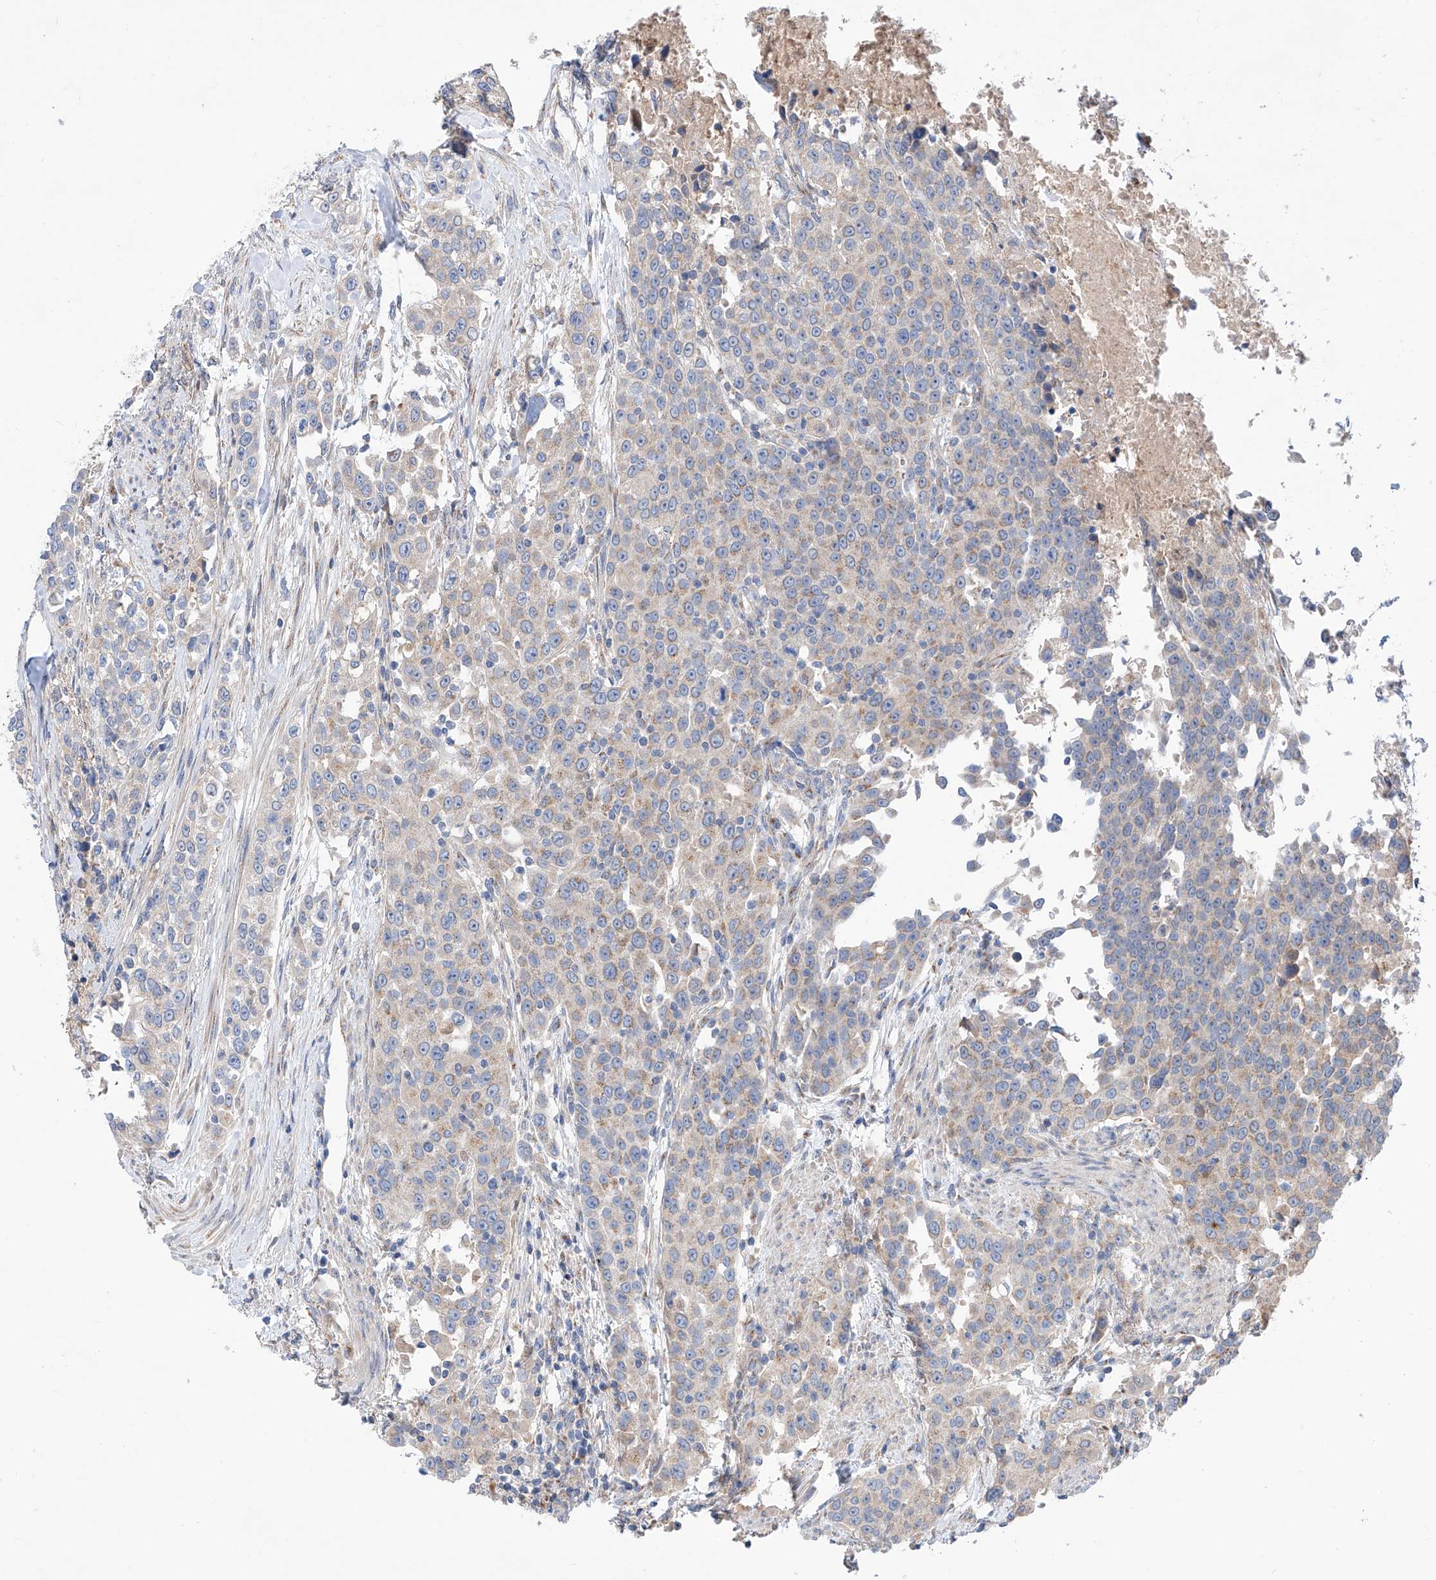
{"staining": {"intensity": "weak", "quantity": "25%-75%", "location": "cytoplasmic/membranous"}, "tissue": "urothelial cancer", "cell_type": "Tumor cells", "image_type": "cancer", "snomed": [{"axis": "morphology", "description": "Urothelial carcinoma, High grade"}, {"axis": "topography", "description": "Urinary bladder"}], "caption": "Protein staining demonstrates weak cytoplasmic/membranous positivity in about 25%-75% of tumor cells in urothelial carcinoma (high-grade). (DAB IHC, brown staining for protein, blue staining for nuclei).", "gene": "SLC22A7", "patient": {"sex": "female", "age": 80}}